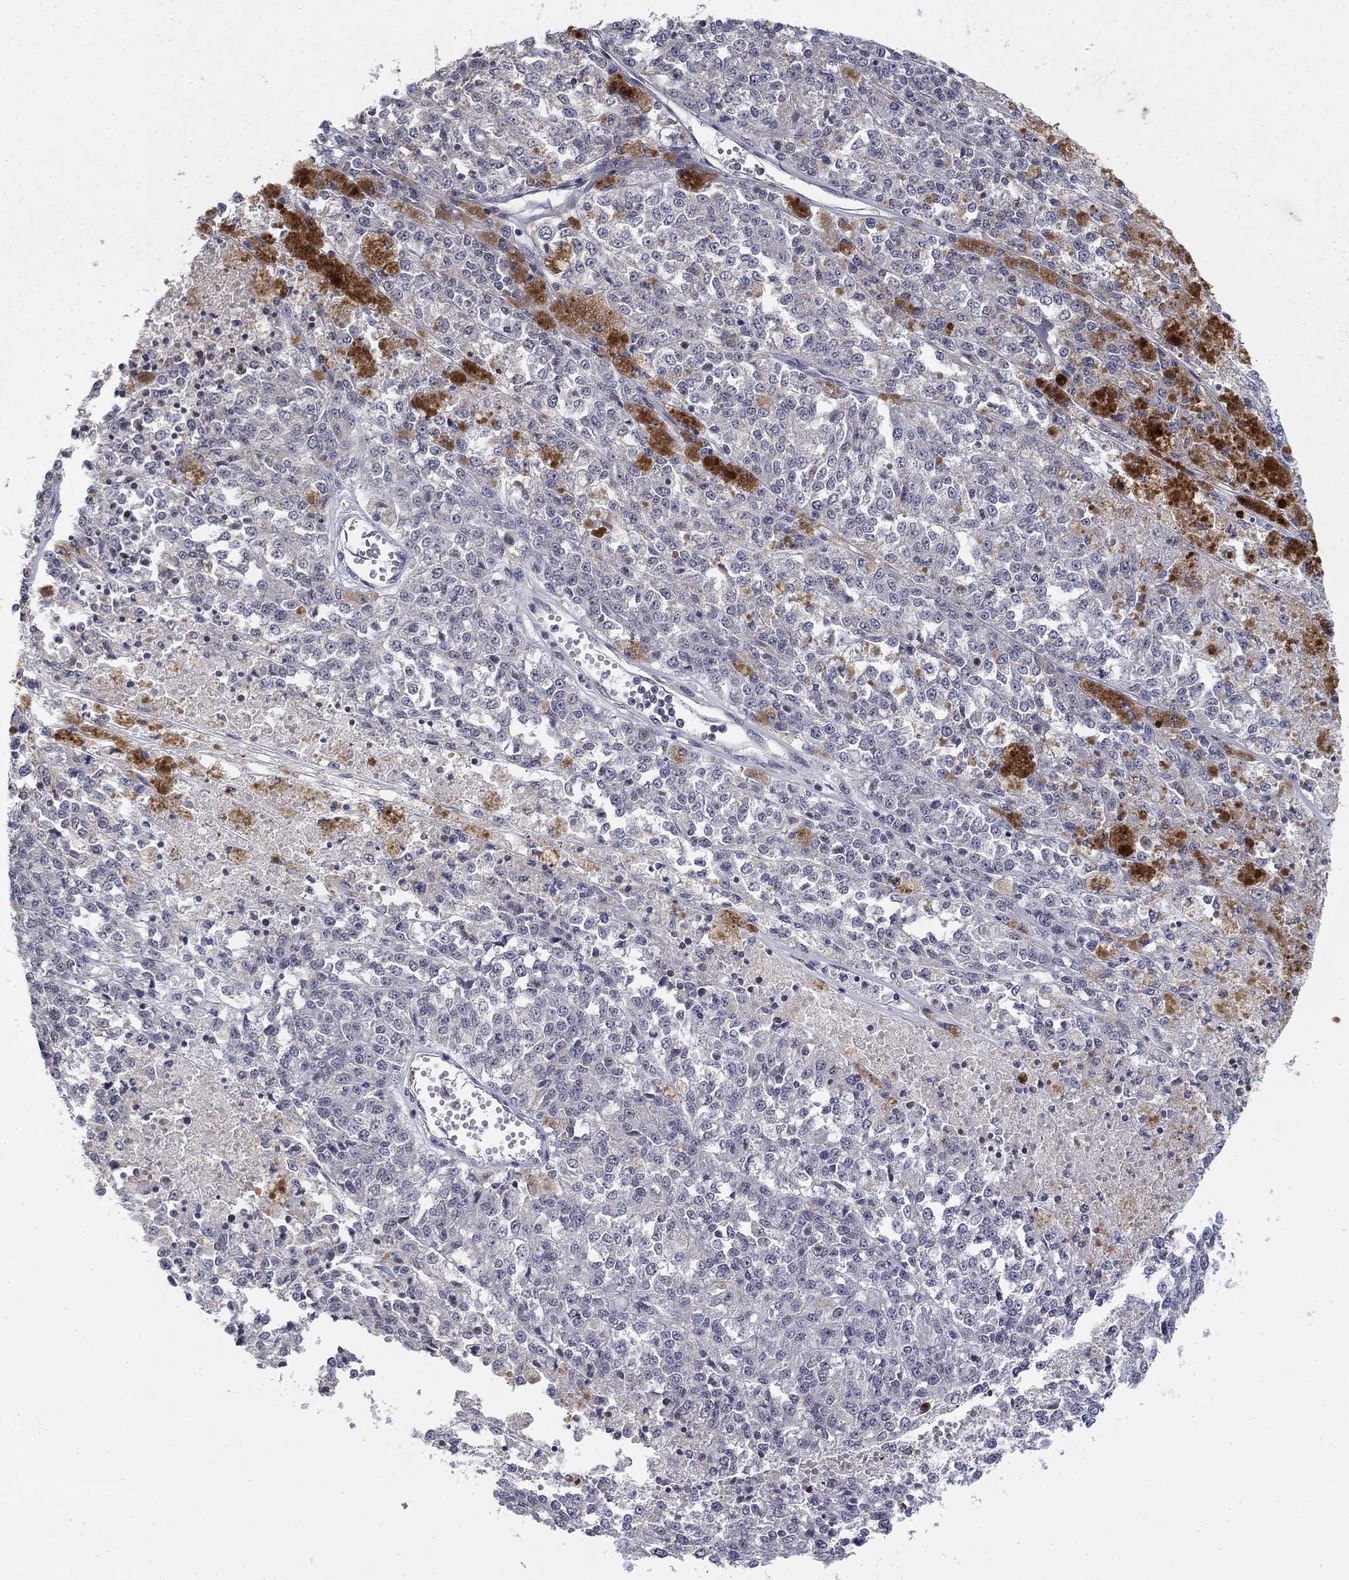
{"staining": {"intensity": "negative", "quantity": "none", "location": "none"}, "tissue": "melanoma", "cell_type": "Tumor cells", "image_type": "cancer", "snomed": [{"axis": "morphology", "description": "Malignant melanoma, Metastatic site"}, {"axis": "topography", "description": "Lymph node"}], "caption": "High power microscopy histopathology image of an immunohistochemistry (IHC) photomicrograph of melanoma, revealing no significant expression in tumor cells.", "gene": "GRIA3", "patient": {"sex": "female", "age": 64}}